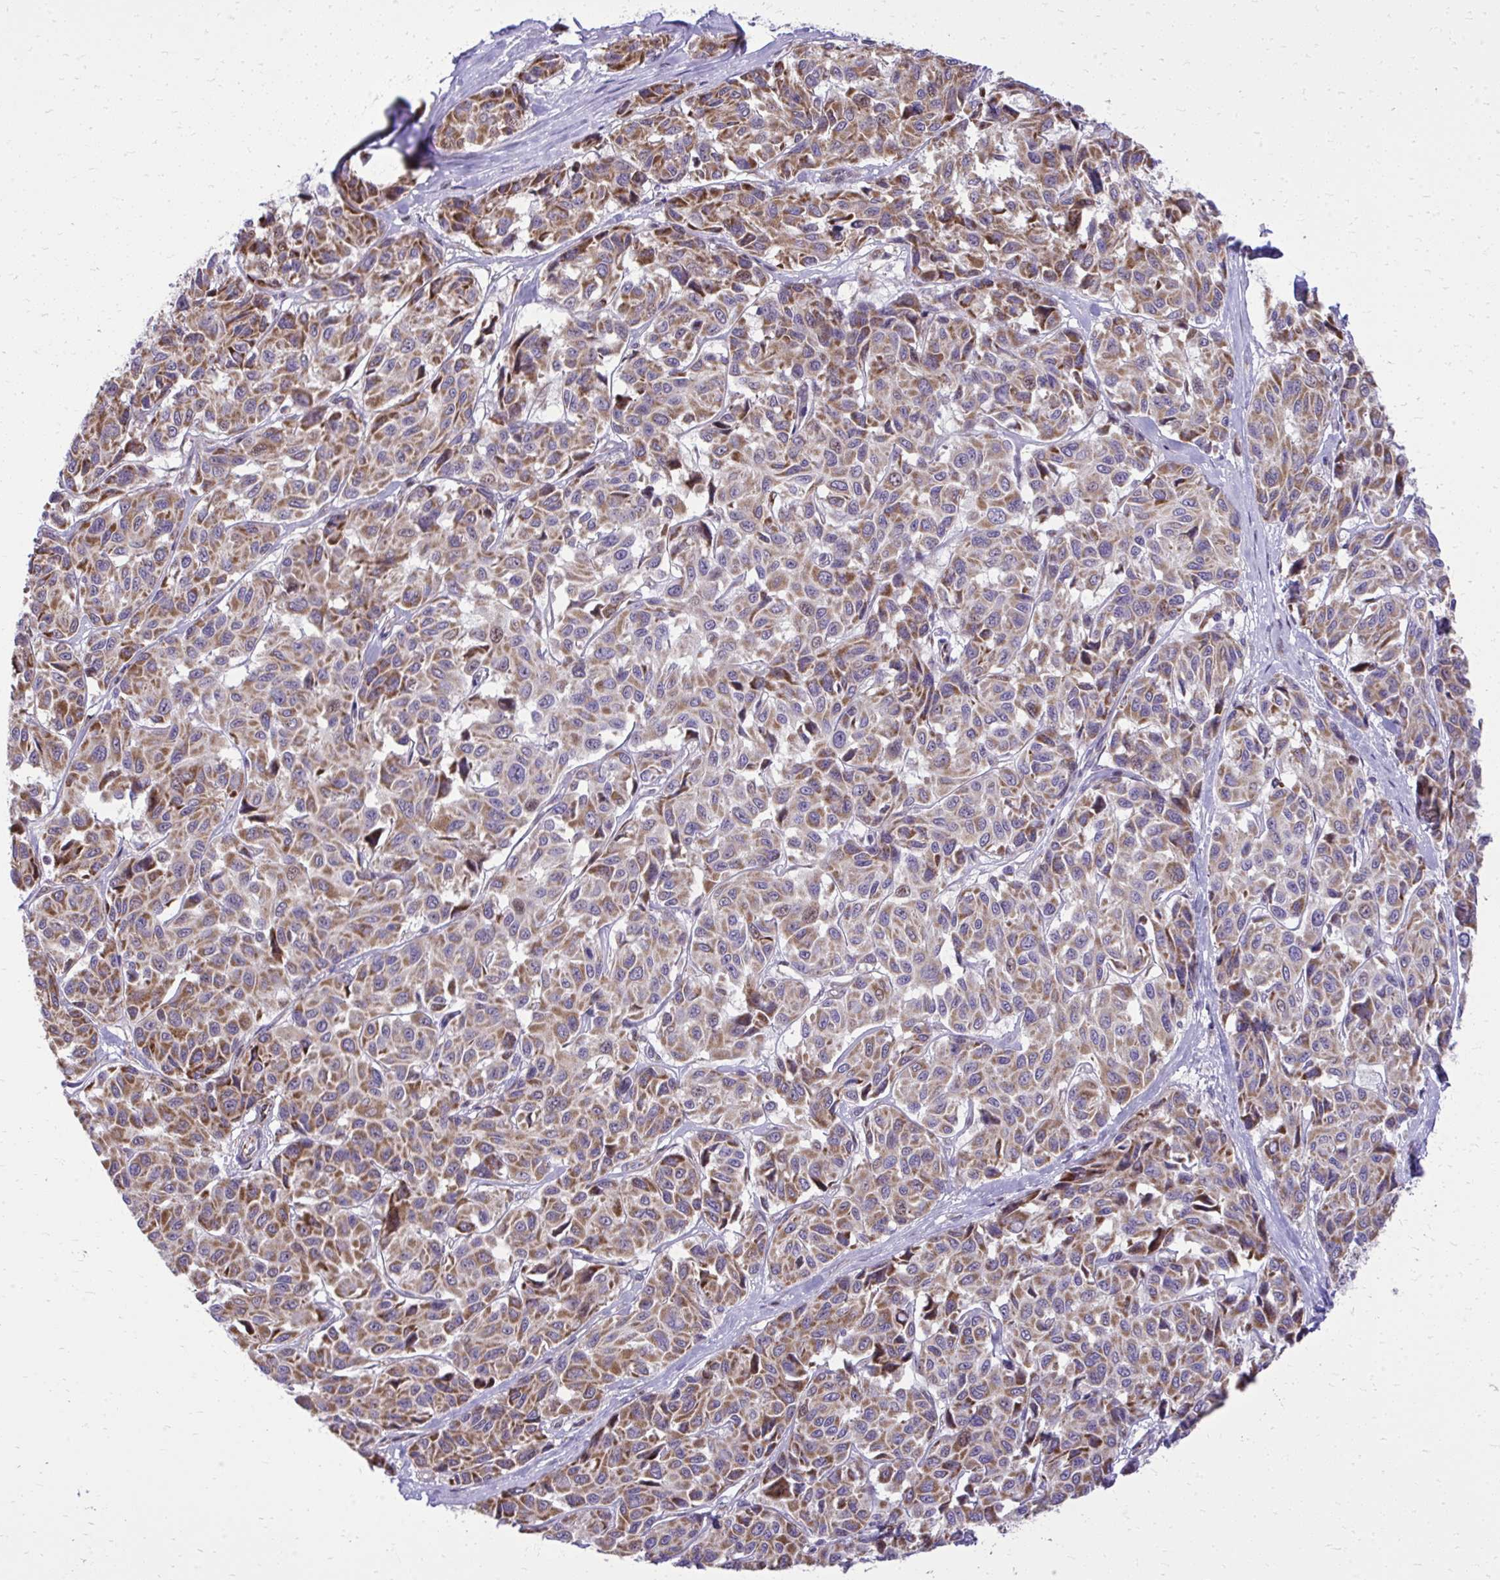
{"staining": {"intensity": "moderate", "quantity": "25%-75%", "location": "cytoplasmic/membranous"}, "tissue": "melanoma", "cell_type": "Tumor cells", "image_type": "cancer", "snomed": [{"axis": "morphology", "description": "Malignant melanoma, NOS"}, {"axis": "topography", "description": "Skin"}], "caption": "An image of human malignant melanoma stained for a protein shows moderate cytoplasmic/membranous brown staining in tumor cells.", "gene": "GPRIN3", "patient": {"sex": "female", "age": 66}}